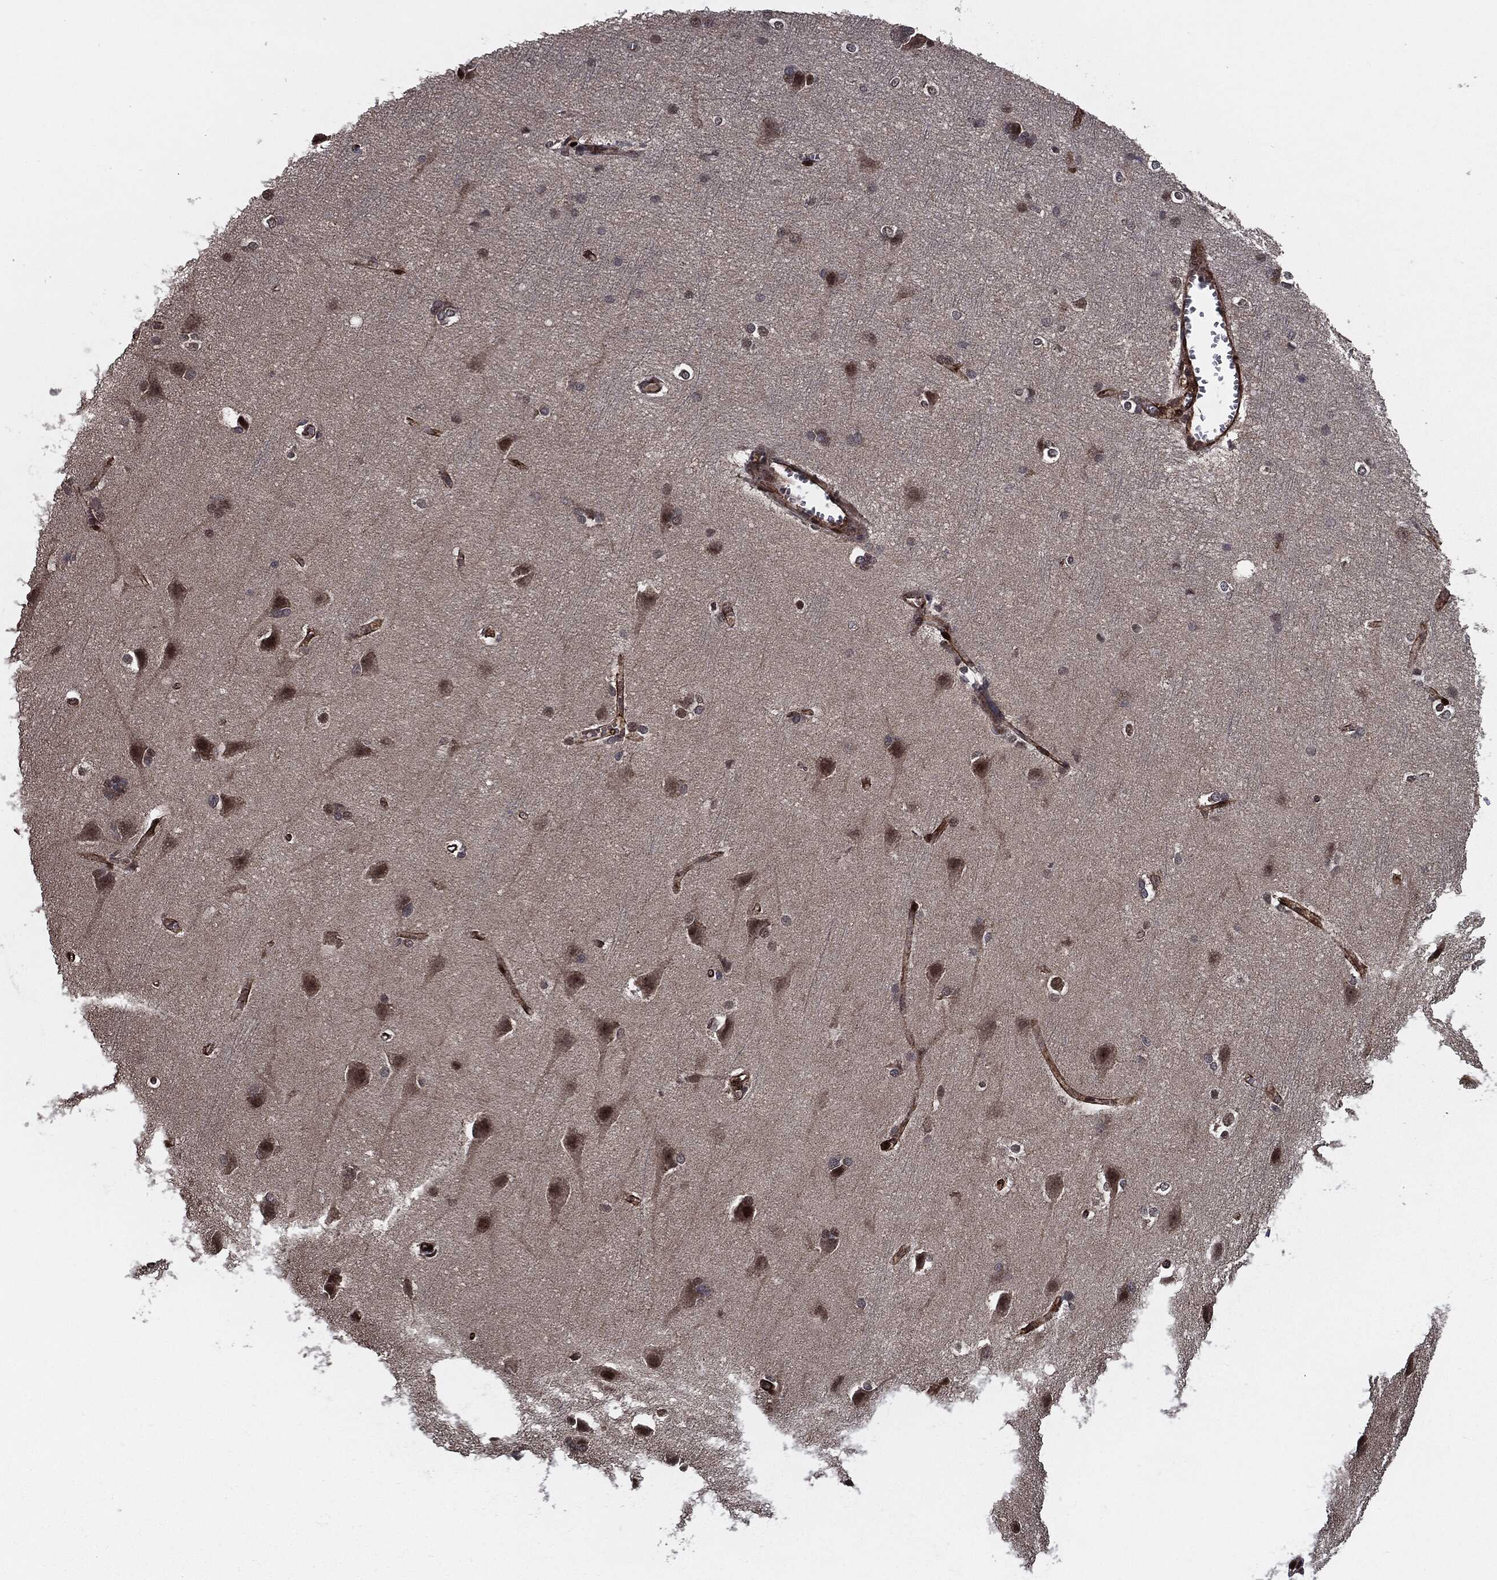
{"staining": {"intensity": "strong", "quantity": ">75%", "location": "cytoplasmic/membranous"}, "tissue": "cerebral cortex", "cell_type": "Endothelial cells", "image_type": "normal", "snomed": [{"axis": "morphology", "description": "Normal tissue, NOS"}, {"axis": "topography", "description": "Cerebral cortex"}], "caption": "The photomicrograph reveals staining of unremarkable cerebral cortex, revealing strong cytoplasmic/membranous protein expression (brown color) within endothelial cells. The protein of interest is shown in brown color, while the nuclei are stained blue.", "gene": "PTPA", "patient": {"sex": "male", "age": 37}}